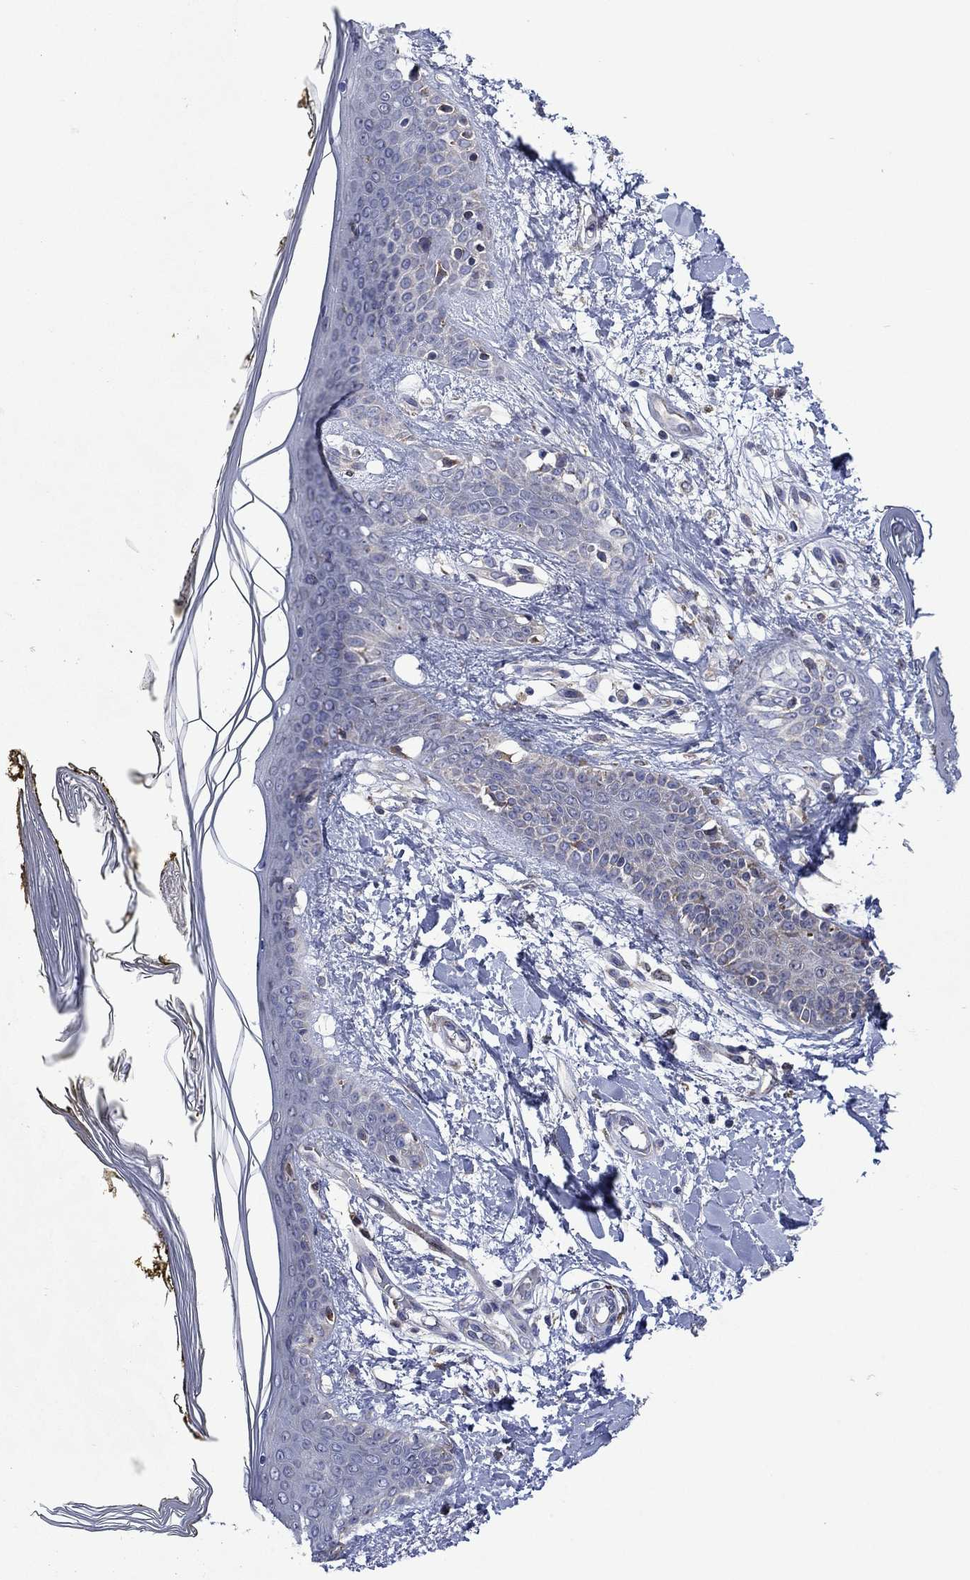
{"staining": {"intensity": "negative", "quantity": "none", "location": "none"}, "tissue": "skin", "cell_type": "Fibroblasts", "image_type": "normal", "snomed": [{"axis": "morphology", "description": "Normal tissue, NOS"}, {"axis": "topography", "description": "Skin"}], "caption": "Immunohistochemistry histopathology image of normal skin: human skin stained with DAB (3,3'-diaminobenzidine) reveals no significant protein expression in fibroblasts.", "gene": "FURIN", "patient": {"sex": "female", "age": 34}}